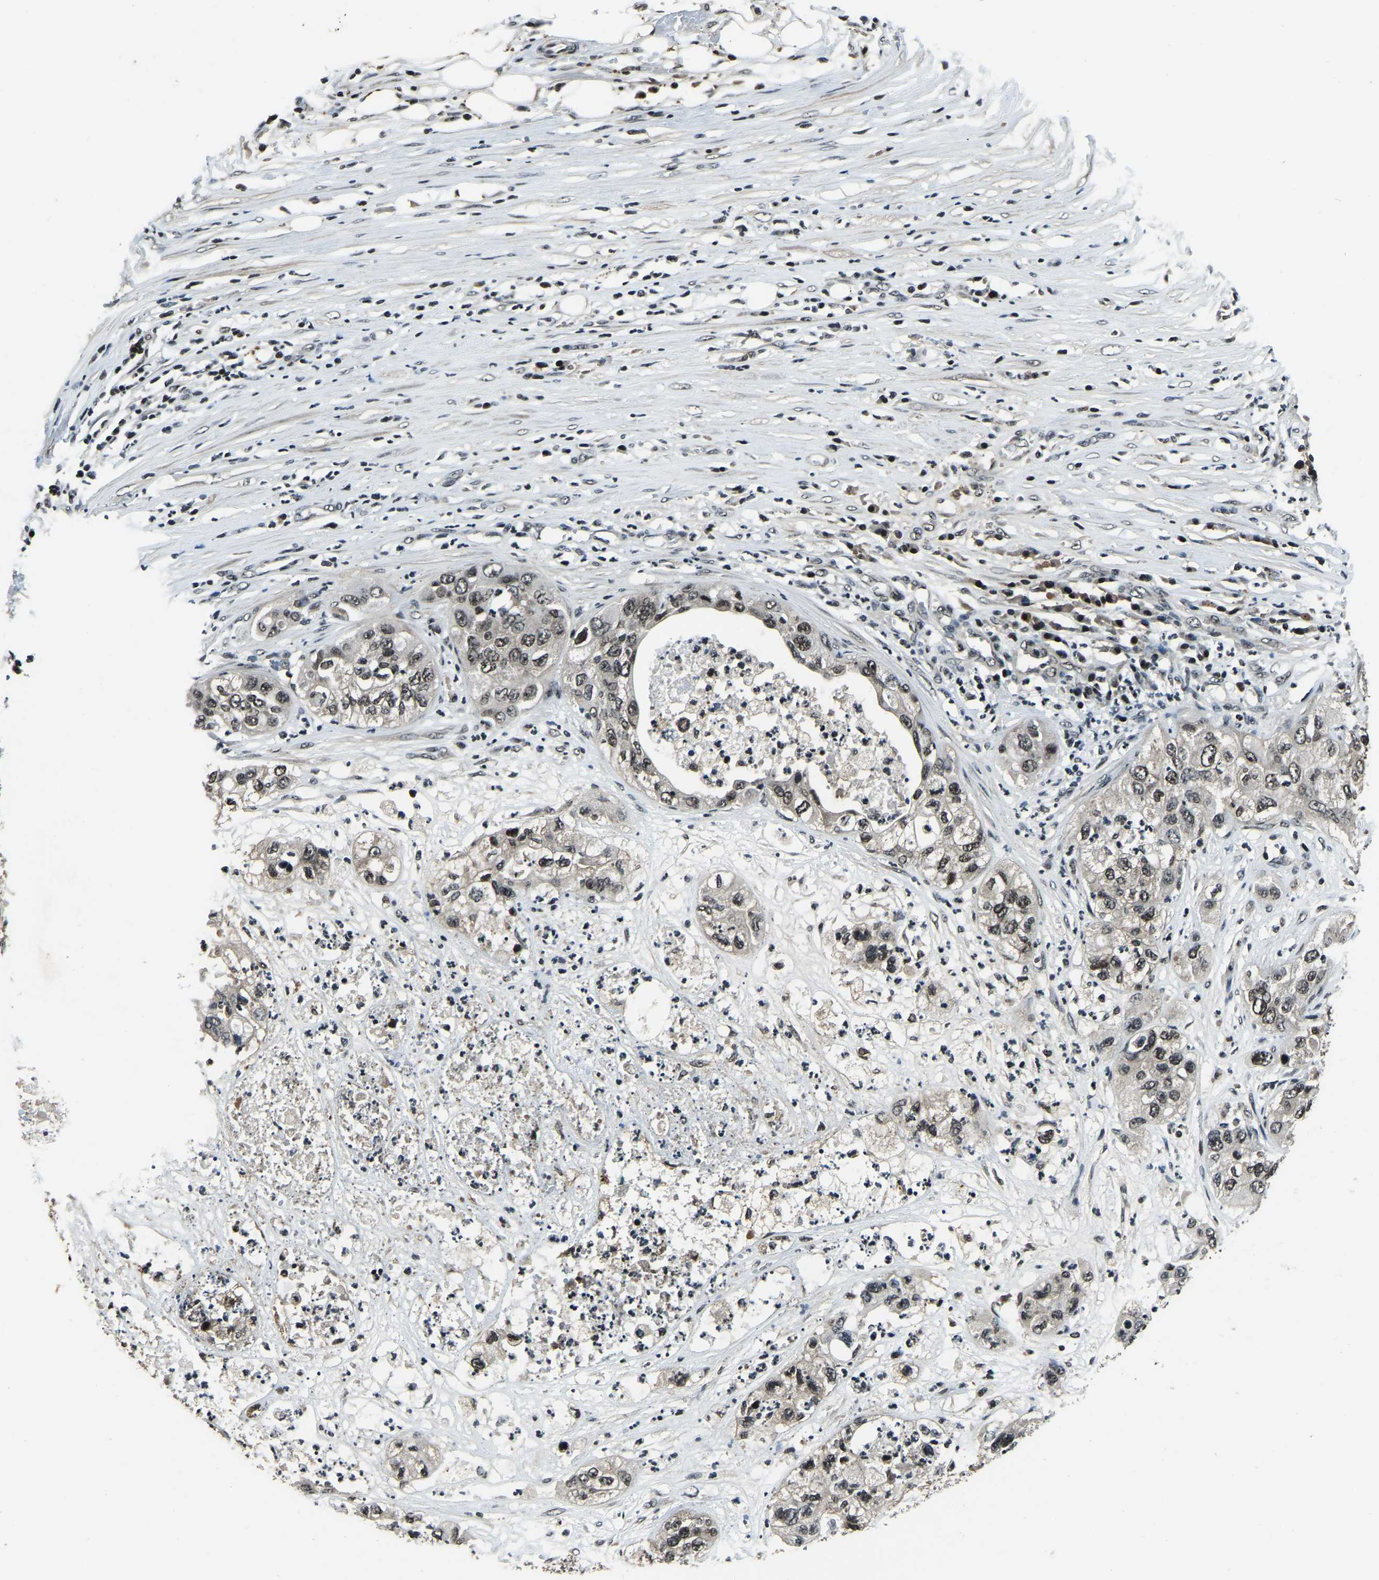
{"staining": {"intensity": "weak", "quantity": ">75%", "location": "nuclear"}, "tissue": "pancreatic cancer", "cell_type": "Tumor cells", "image_type": "cancer", "snomed": [{"axis": "morphology", "description": "Adenocarcinoma, NOS"}, {"axis": "topography", "description": "Pancreas"}], "caption": "Brown immunohistochemical staining in human pancreatic cancer (adenocarcinoma) reveals weak nuclear expression in approximately >75% of tumor cells. The staining was performed using DAB, with brown indicating positive protein expression. Nuclei are stained blue with hematoxylin.", "gene": "ANKIB1", "patient": {"sex": "female", "age": 78}}